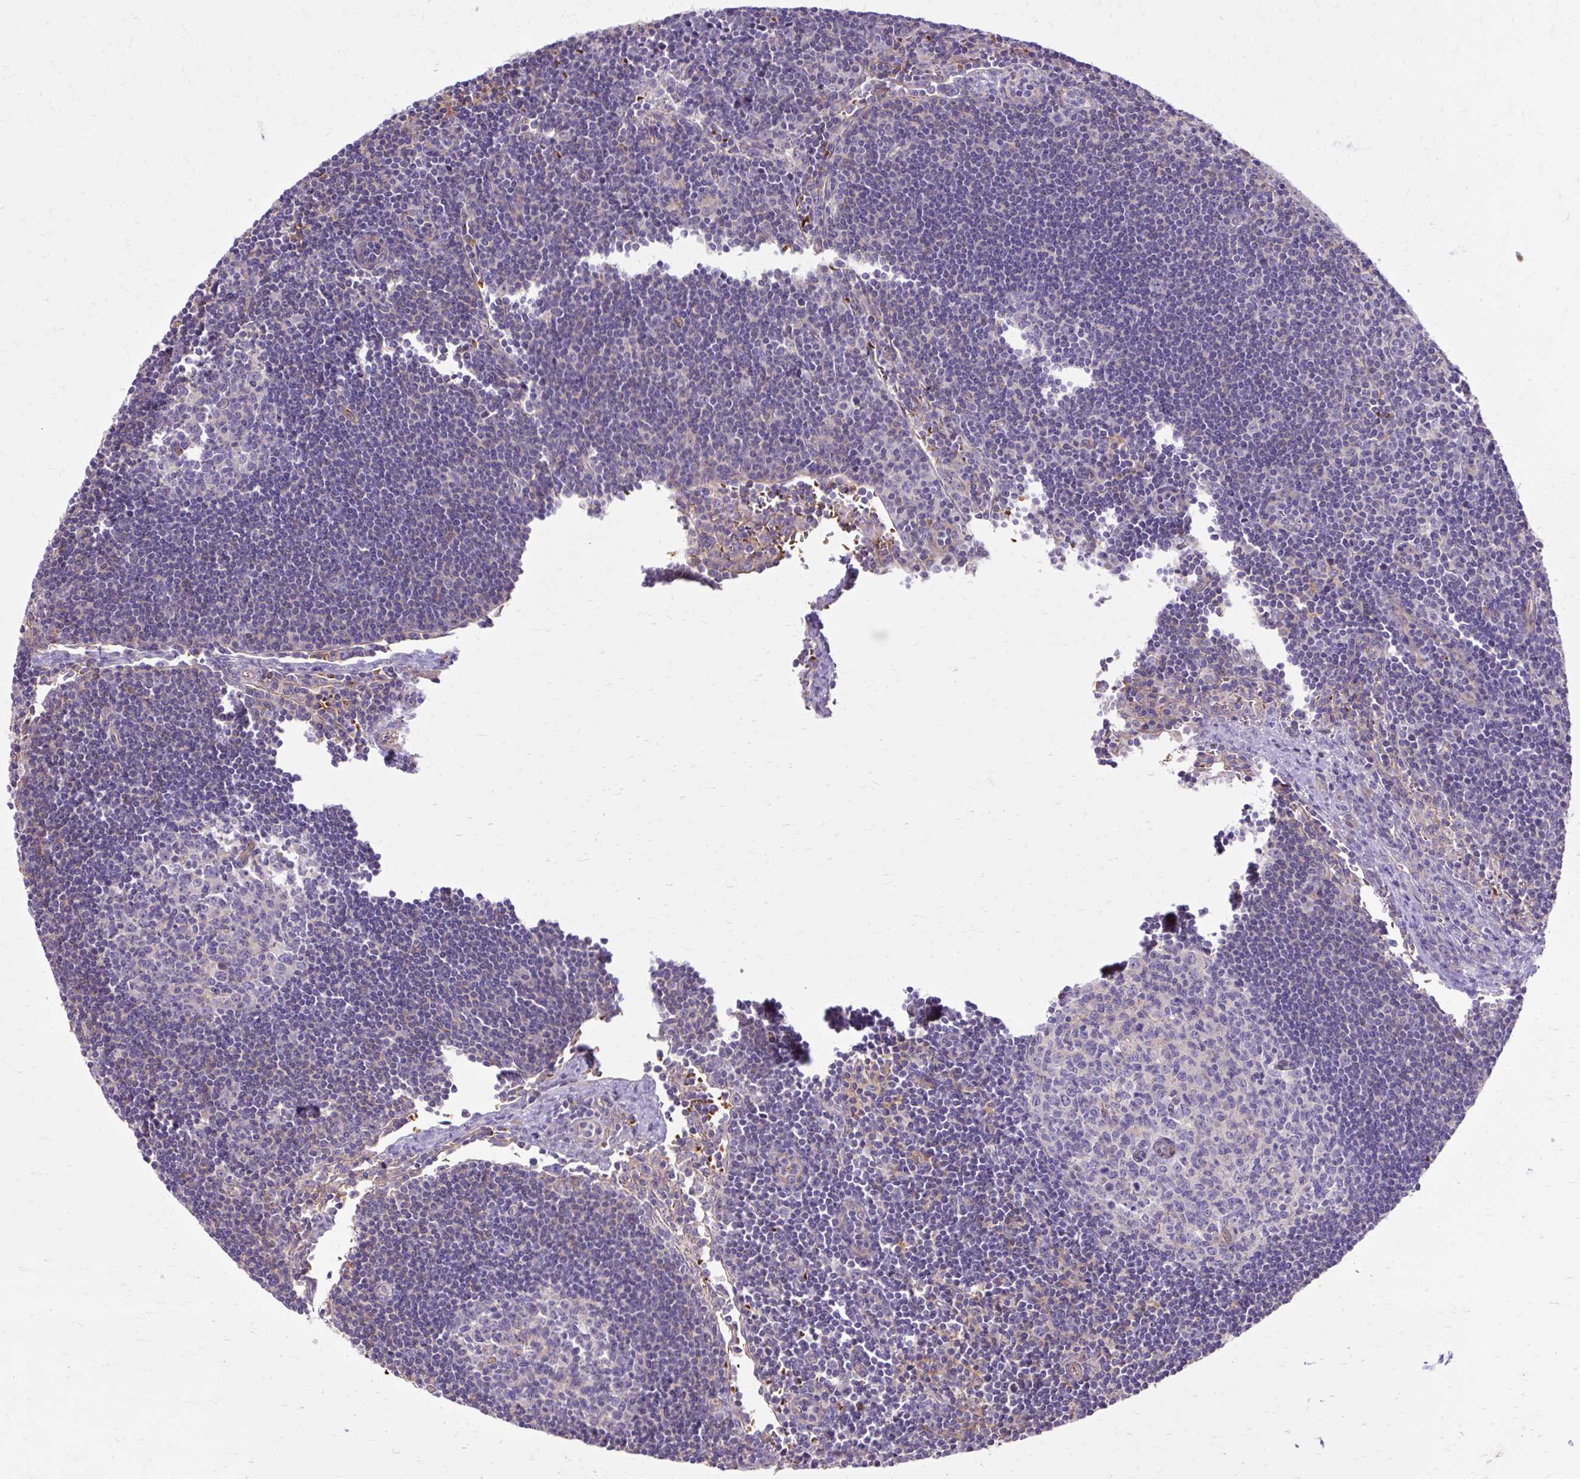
{"staining": {"intensity": "negative", "quantity": "none", "location": "none"}, "tissue": "lymph node", "cell_type": "Germinal center cells", "image_type": "normal", "snomed": [{"axis": "morphology", "description": "Normal tissue, NOS"}, {"axis": "topography", "description": "Lymph node"}], "caption": "The image shows no staining of germinal center cells in unremarkable lymph node.", "gene": "USHBP1", "patient": {"sex": "female", "age": 29}}